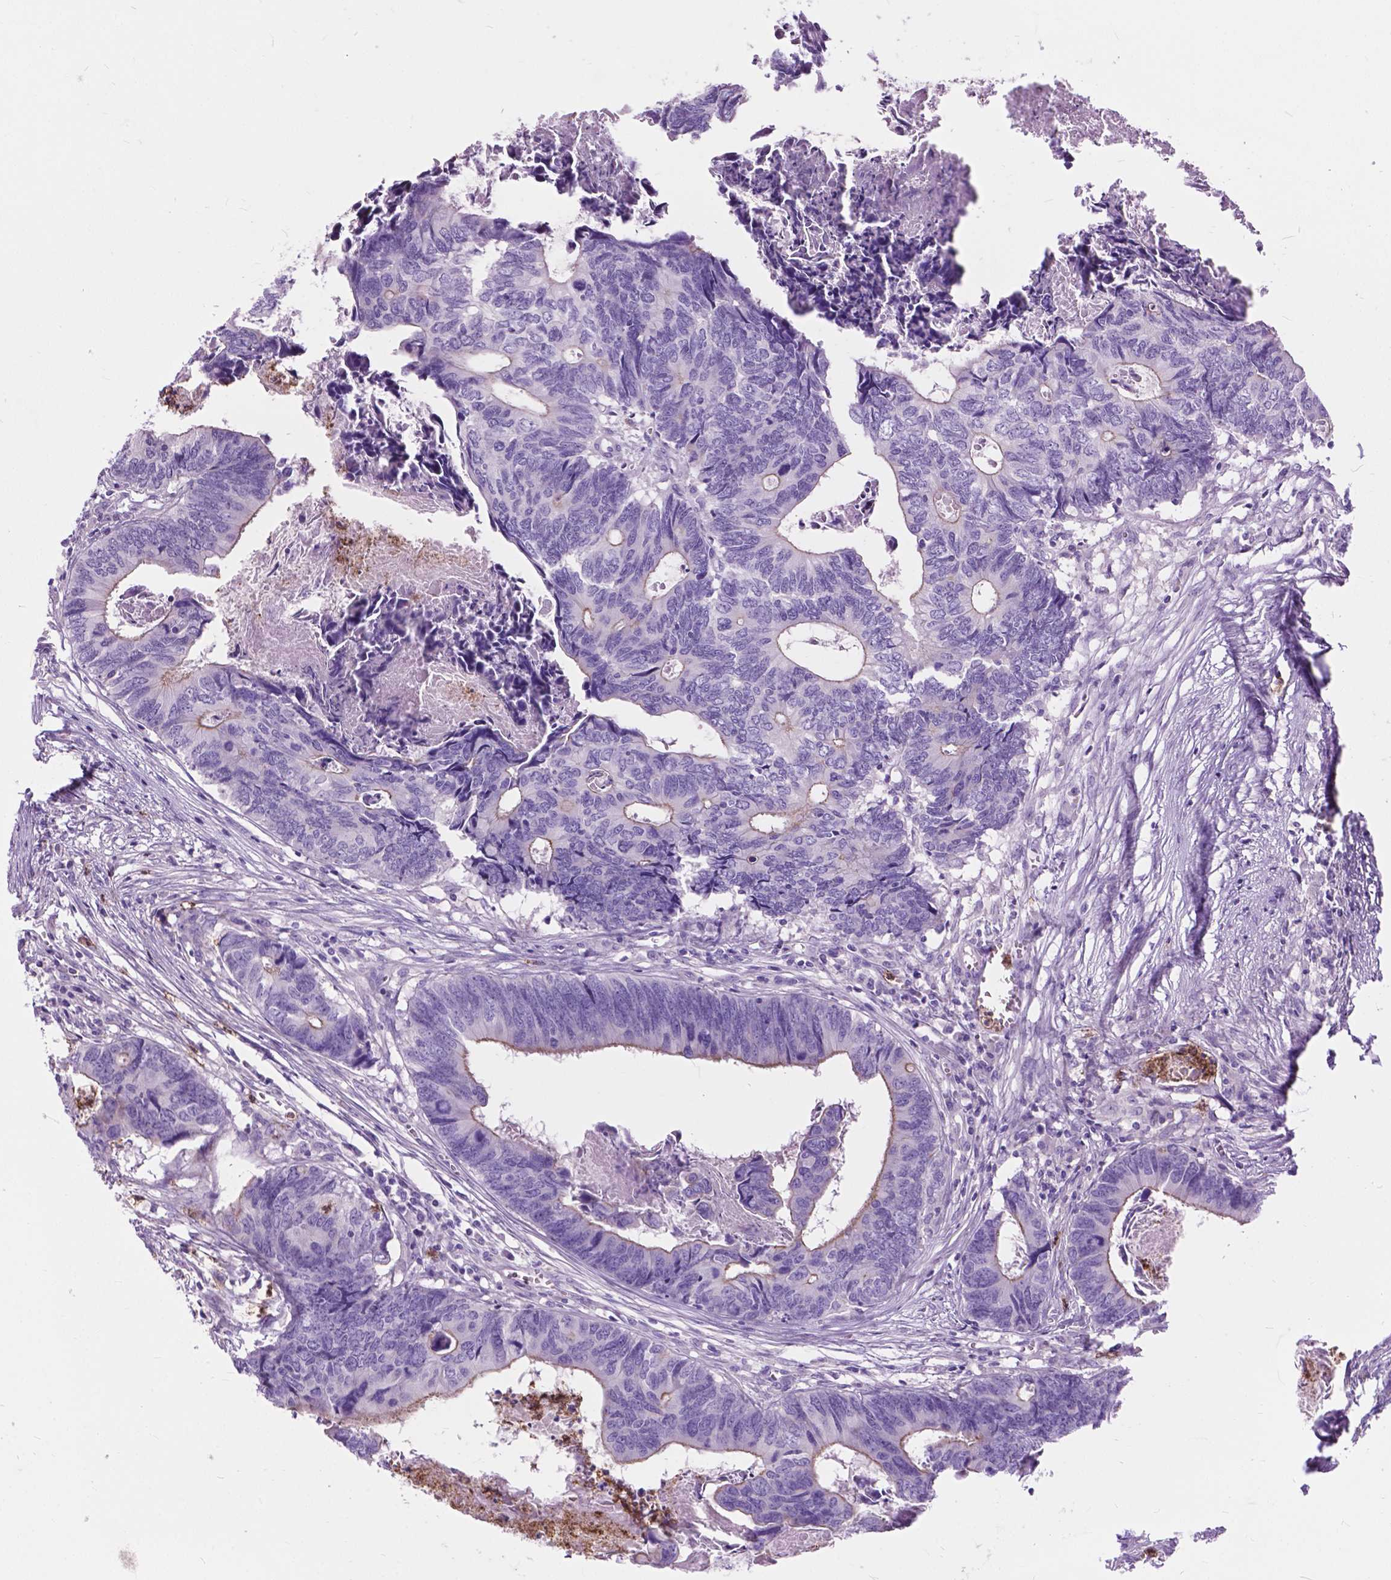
{"staining": {"intensity": "weak", "quantity": "<25%", "location": "cytoplasmic/membranous"}, "tissue": "colorectal cancer", "cell_type": "Tumor cells", "image_type": "cancer", "snomed": [{"axis": "morphology", "description": "Adenocarcinoma, NOS"}, {"axis": "topography", "description": "Colon"}], "caption": "Immunohistochemistry (IHC) photomicrograph of neoplastic tissue: adenocarcinoma (colorectal) stained with DAB reveals no significant protein expression in tumor cells.", "gene": "PRR35", "patient": {"sex": "female", "age": 82}}